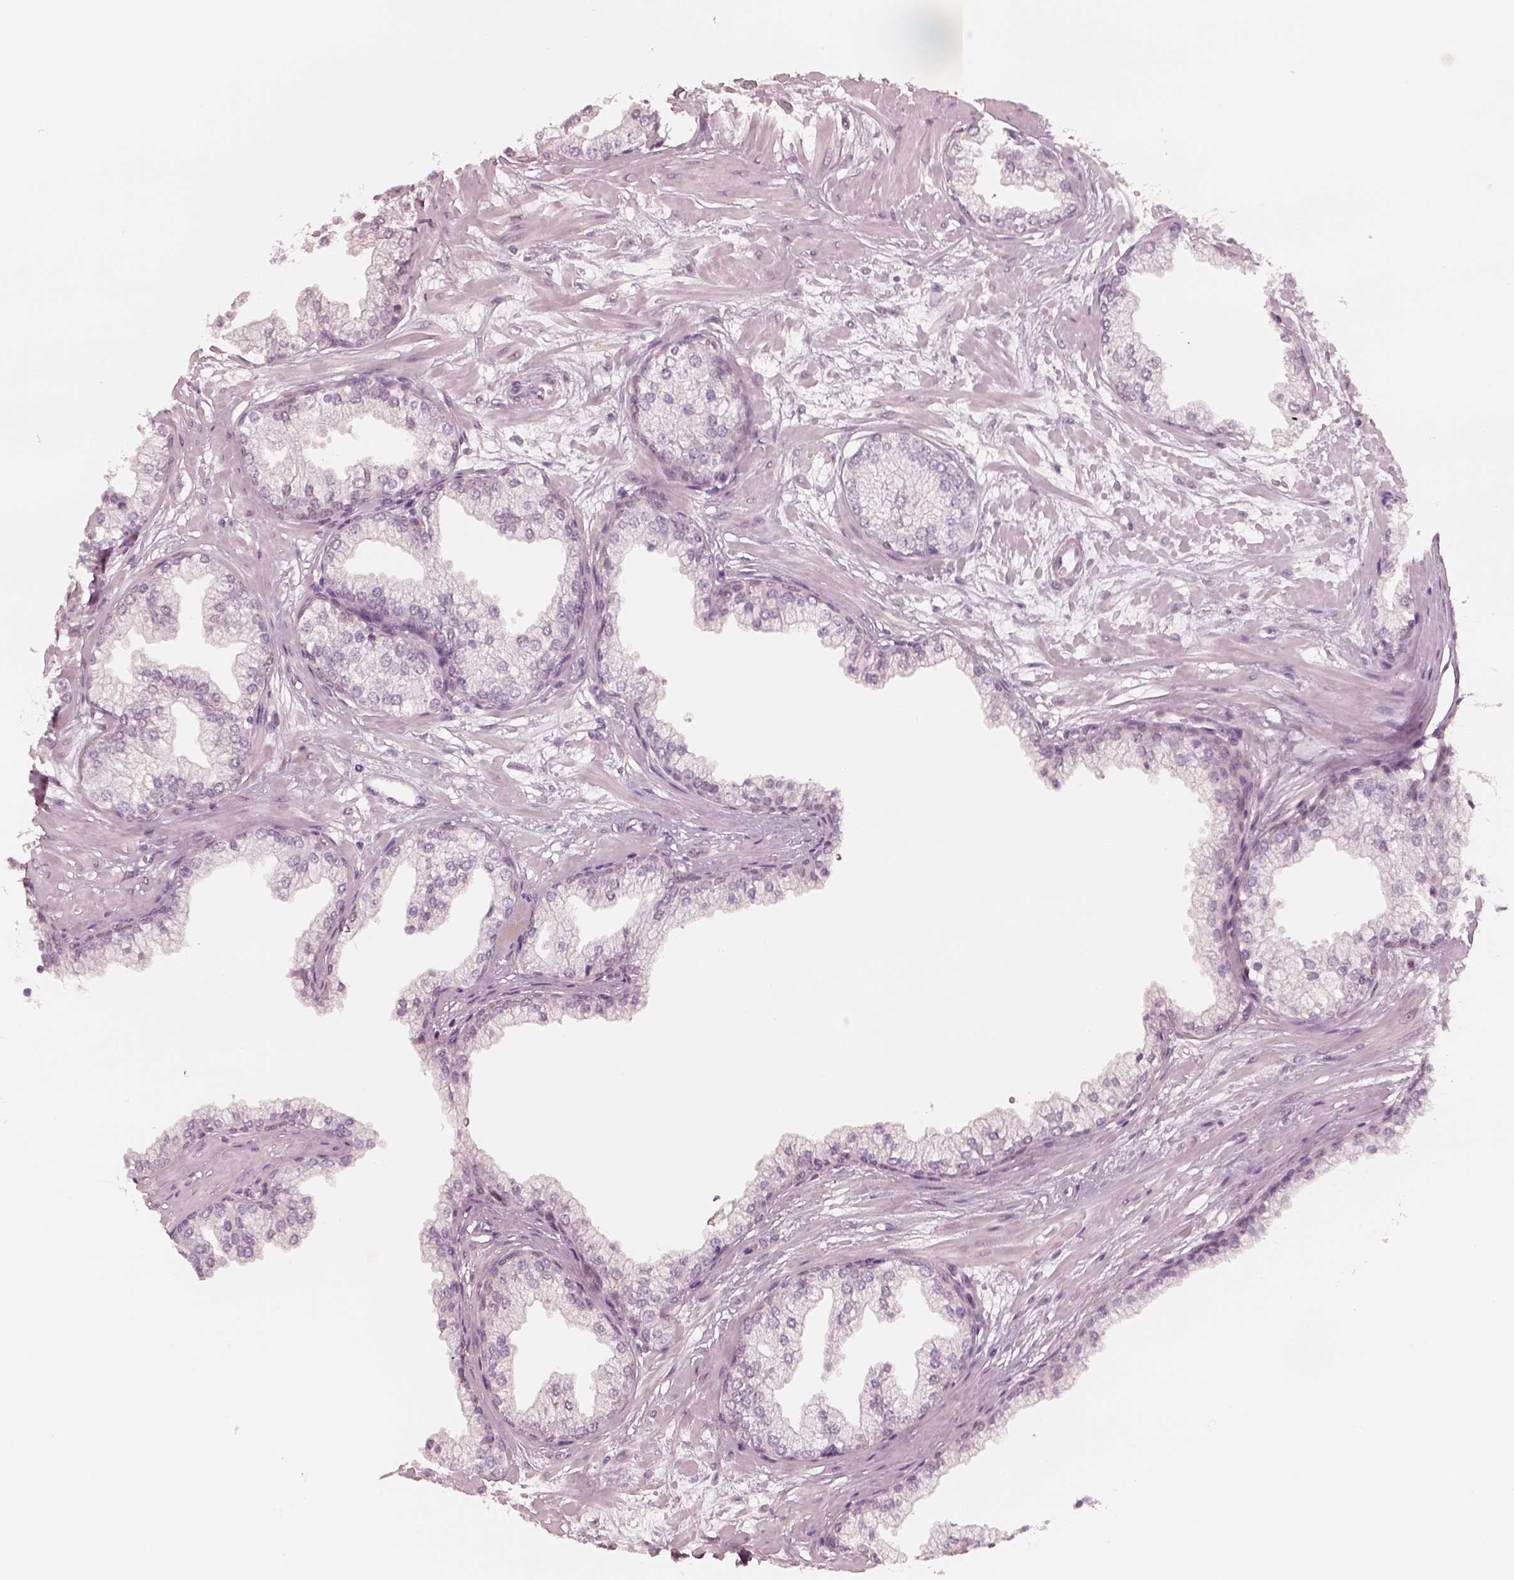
{"staining": {"intensity": "negative", "quantity": "none", "location": "none"}, "tissue": "prostate", "cell_type": "Glandular cells", "image_type": "normal", "snomed": [{"axis": "morphology", "description": "Normal tissue, NOS"}, {"axis": "topography", "description": "Prostate"}, {"axis": "topography", "description": "Peripheral nerve tissue"}], "caption": "Immunohistochemical staining of benign human prostate displays no significant positivity in glandular cells. (IHC, brightfield microscopy, high magnification).", "gene": "EGR4", "patient": {"sex": "male", "age": 61}}